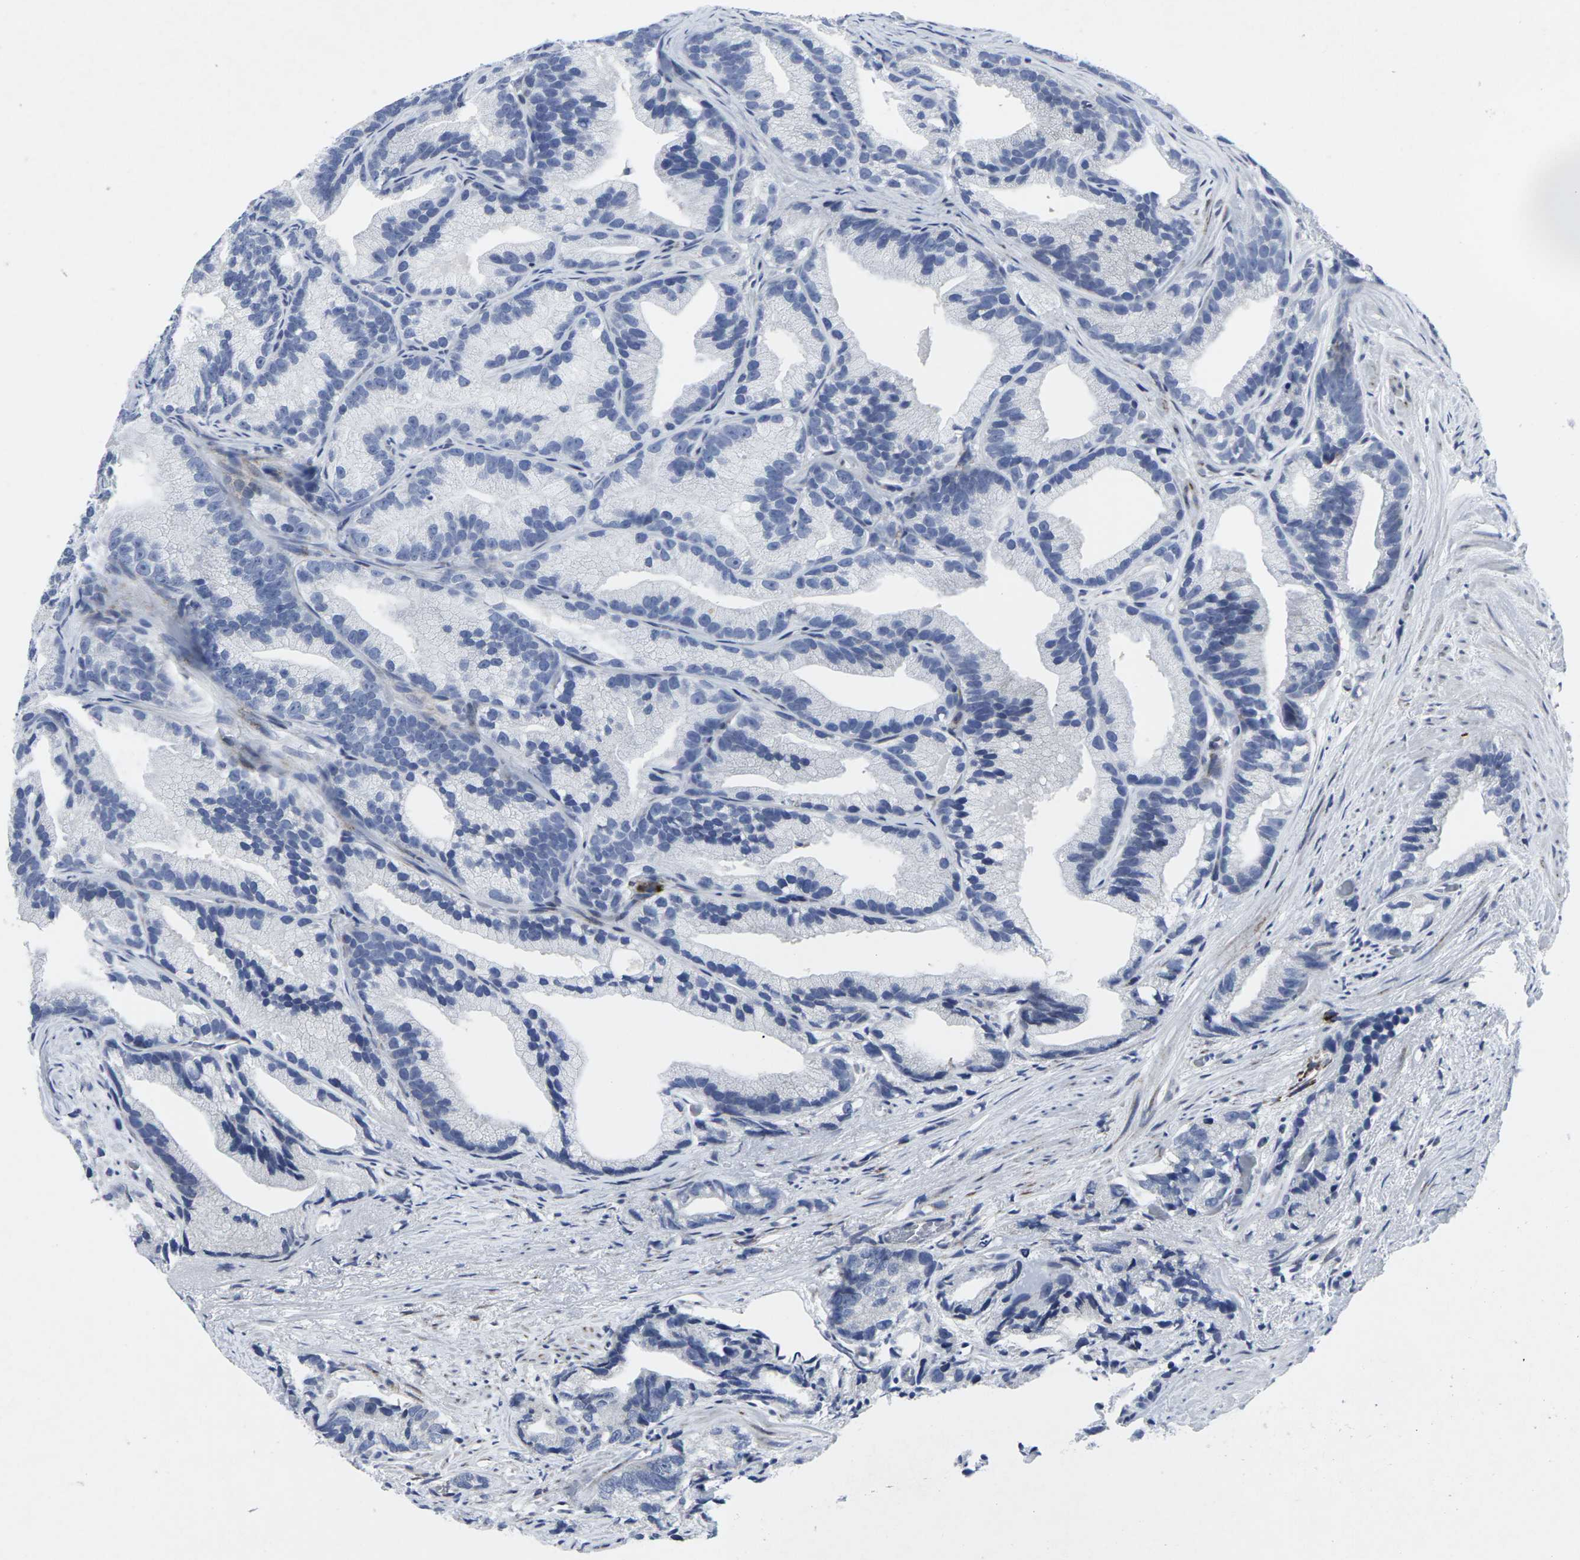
{"staining": {"intensity": "negative", "quantity": "none", "location": "none"}, "tissue": "prostate cancer", "cell_type": "Tumor cells", "image_type": "cancer", "snomed": [{"axis": "morphology", "description": "Adenocarcinoma, Low grade"}, {"axis": "topography", "description": "Prostate"}], "caption": "An IHC photomicrograph of low-grade adenocarcinoma (prostate) is shown. There is no staining in tumor cells of low-grade adenocarcinoma (prostate).", "gene": "RPN1", "patient": {"sex": "male", "age": 89}}